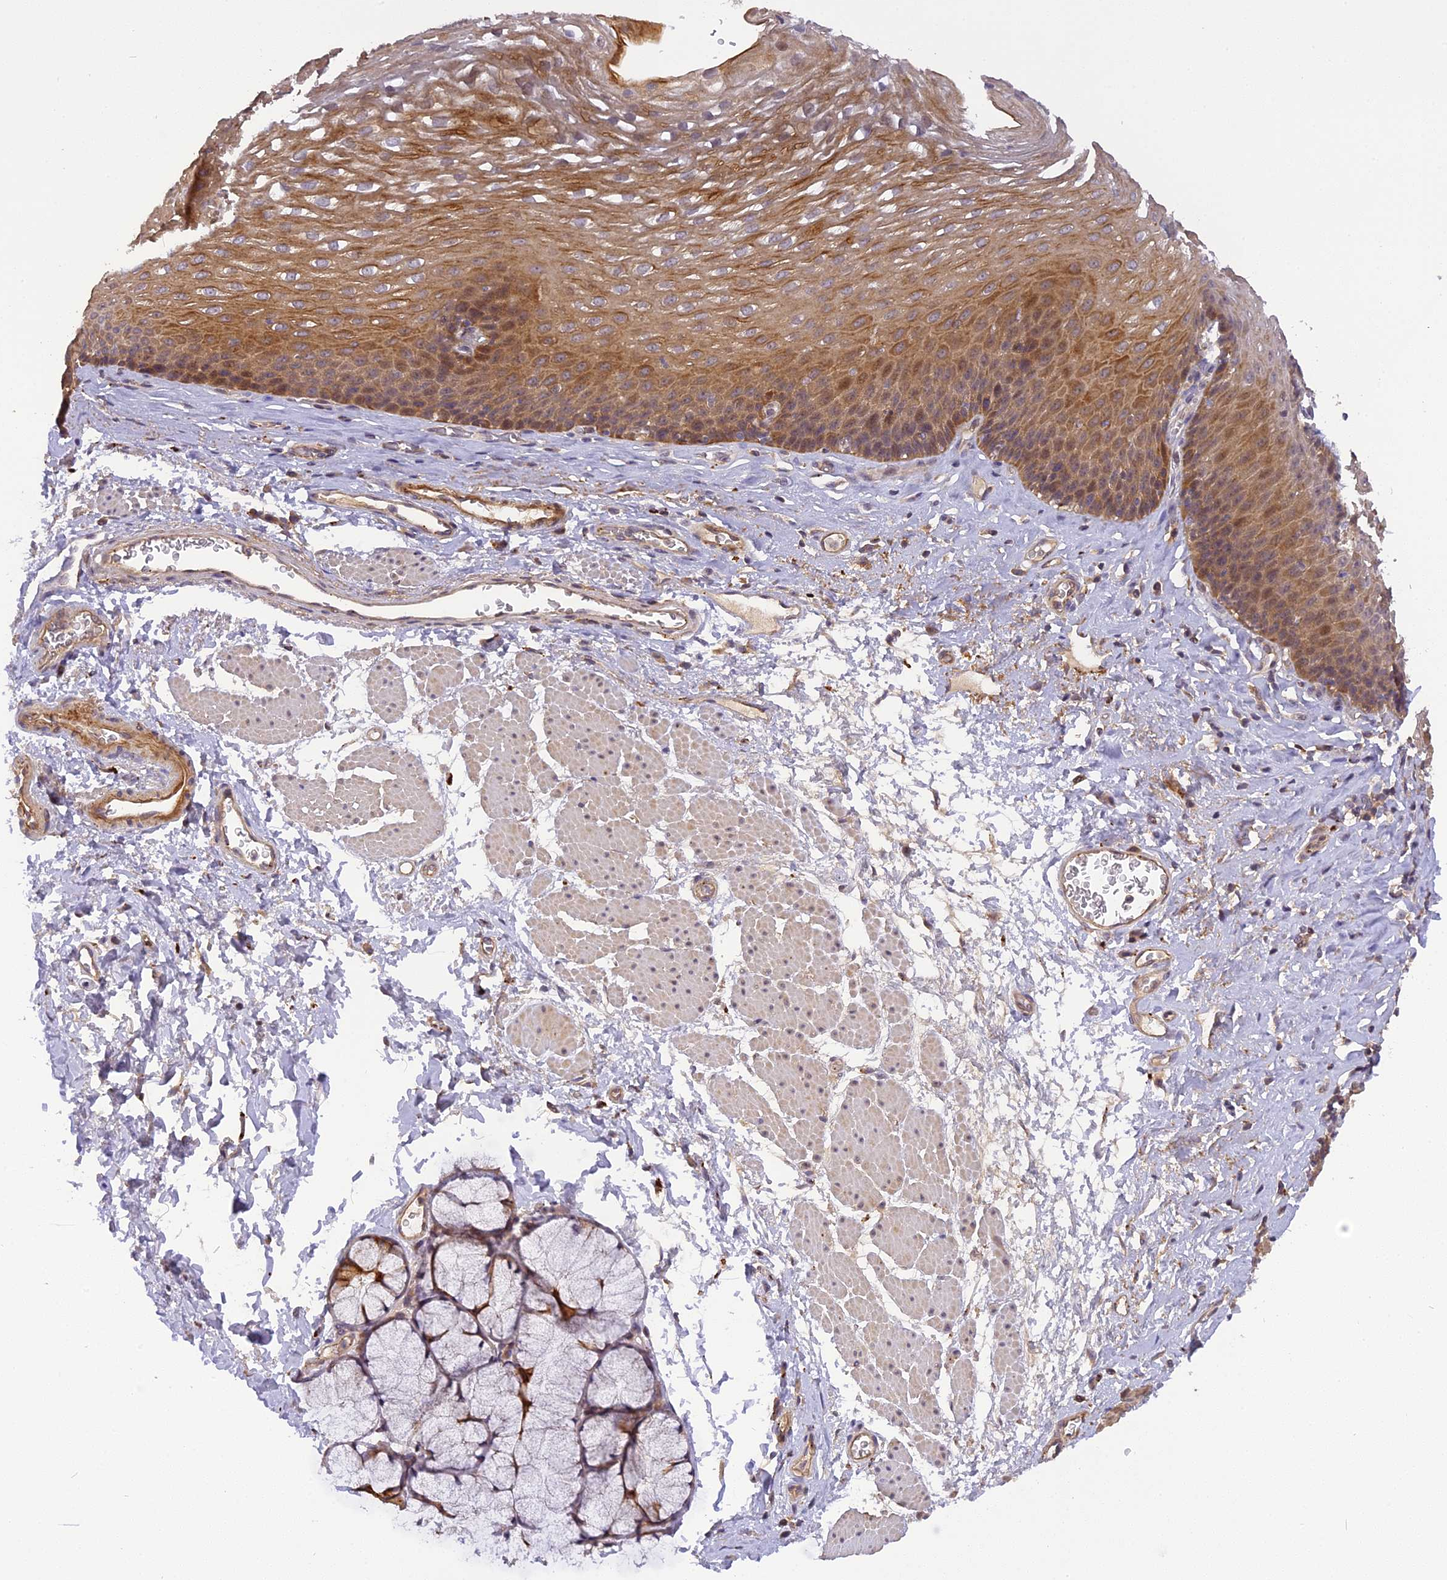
{"staining": {"intensity": "moderate", "quantity": ">75%", "location": "cytoplasmic/membranous"}, "tissue": "esophagus", "cell_type": "Squamous epithelial cells", "image_type": "normal", "snomed": [{"axis": "morphology", "description": "Normal tissue, NOS"}, {"axis": "topography", "description": "Esophagus"}], "caption": "Immunohistochemical staining of benign human esophagus shows moderate cytoplasmic/membranous protein staining in about >75% of squamous epithelial cells. (Brightfield microscopy of DAB IHC at high magnification).", "gene": "FNIP2", "patient": {"sex": "female", "age": 66}}